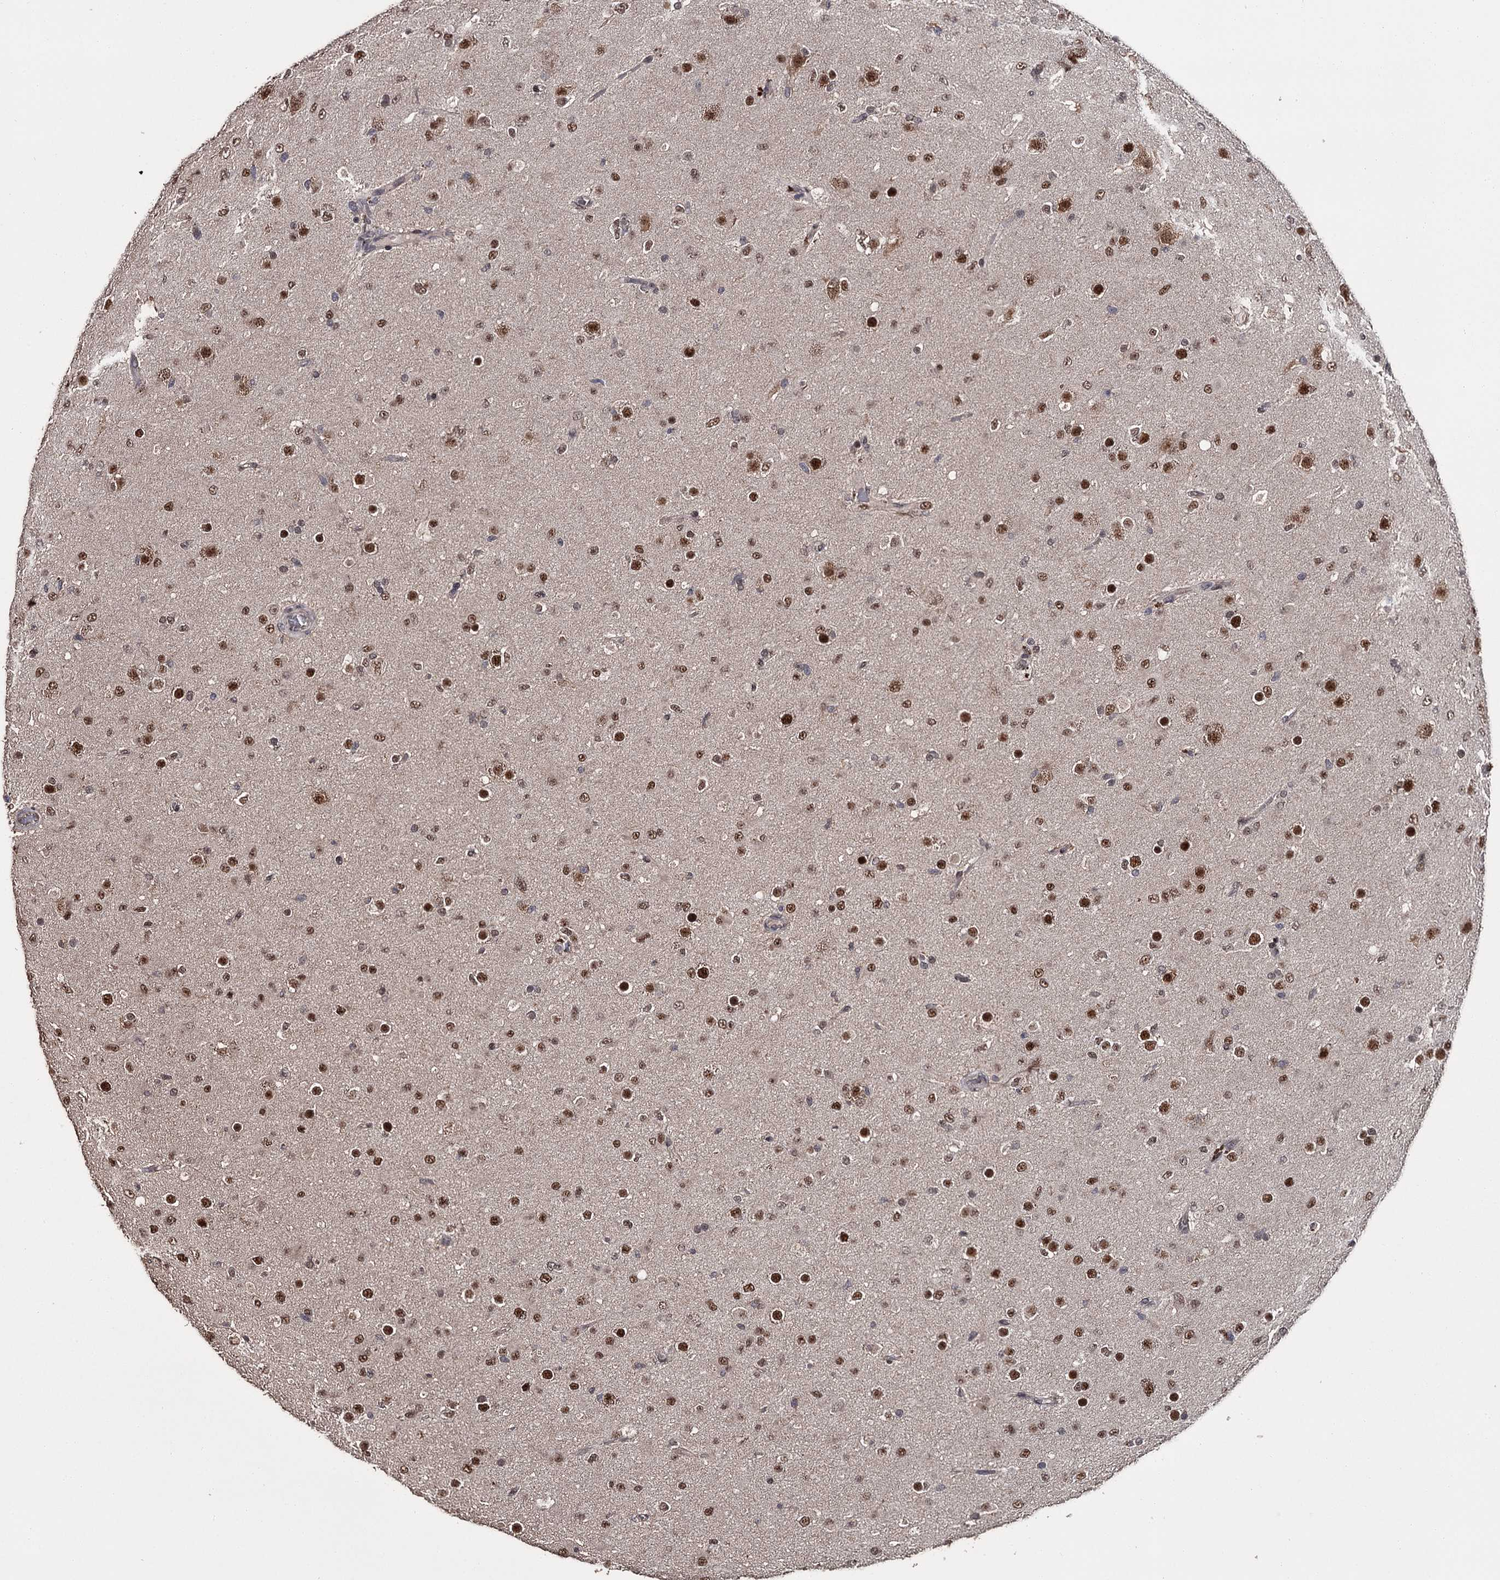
{"staining": {"intensity": "moderate", "quantity": ">75%", "location": "nuclear"}, "tissue": "glioma", "cell_type": "Tumor cells", "image_type": "cancer", "snomed": [{"axis": "morphology", "description": "Glioma, malignant, Low grade"}, {"axis": "topography", "description": "Brain"}], "caption": "Protein analysis of glioma tissue displays moderate nuclear staining in about >75% of tumor cells.", "gene": "PRPF40B", "patient": {"sex": "male", "age": 65}}